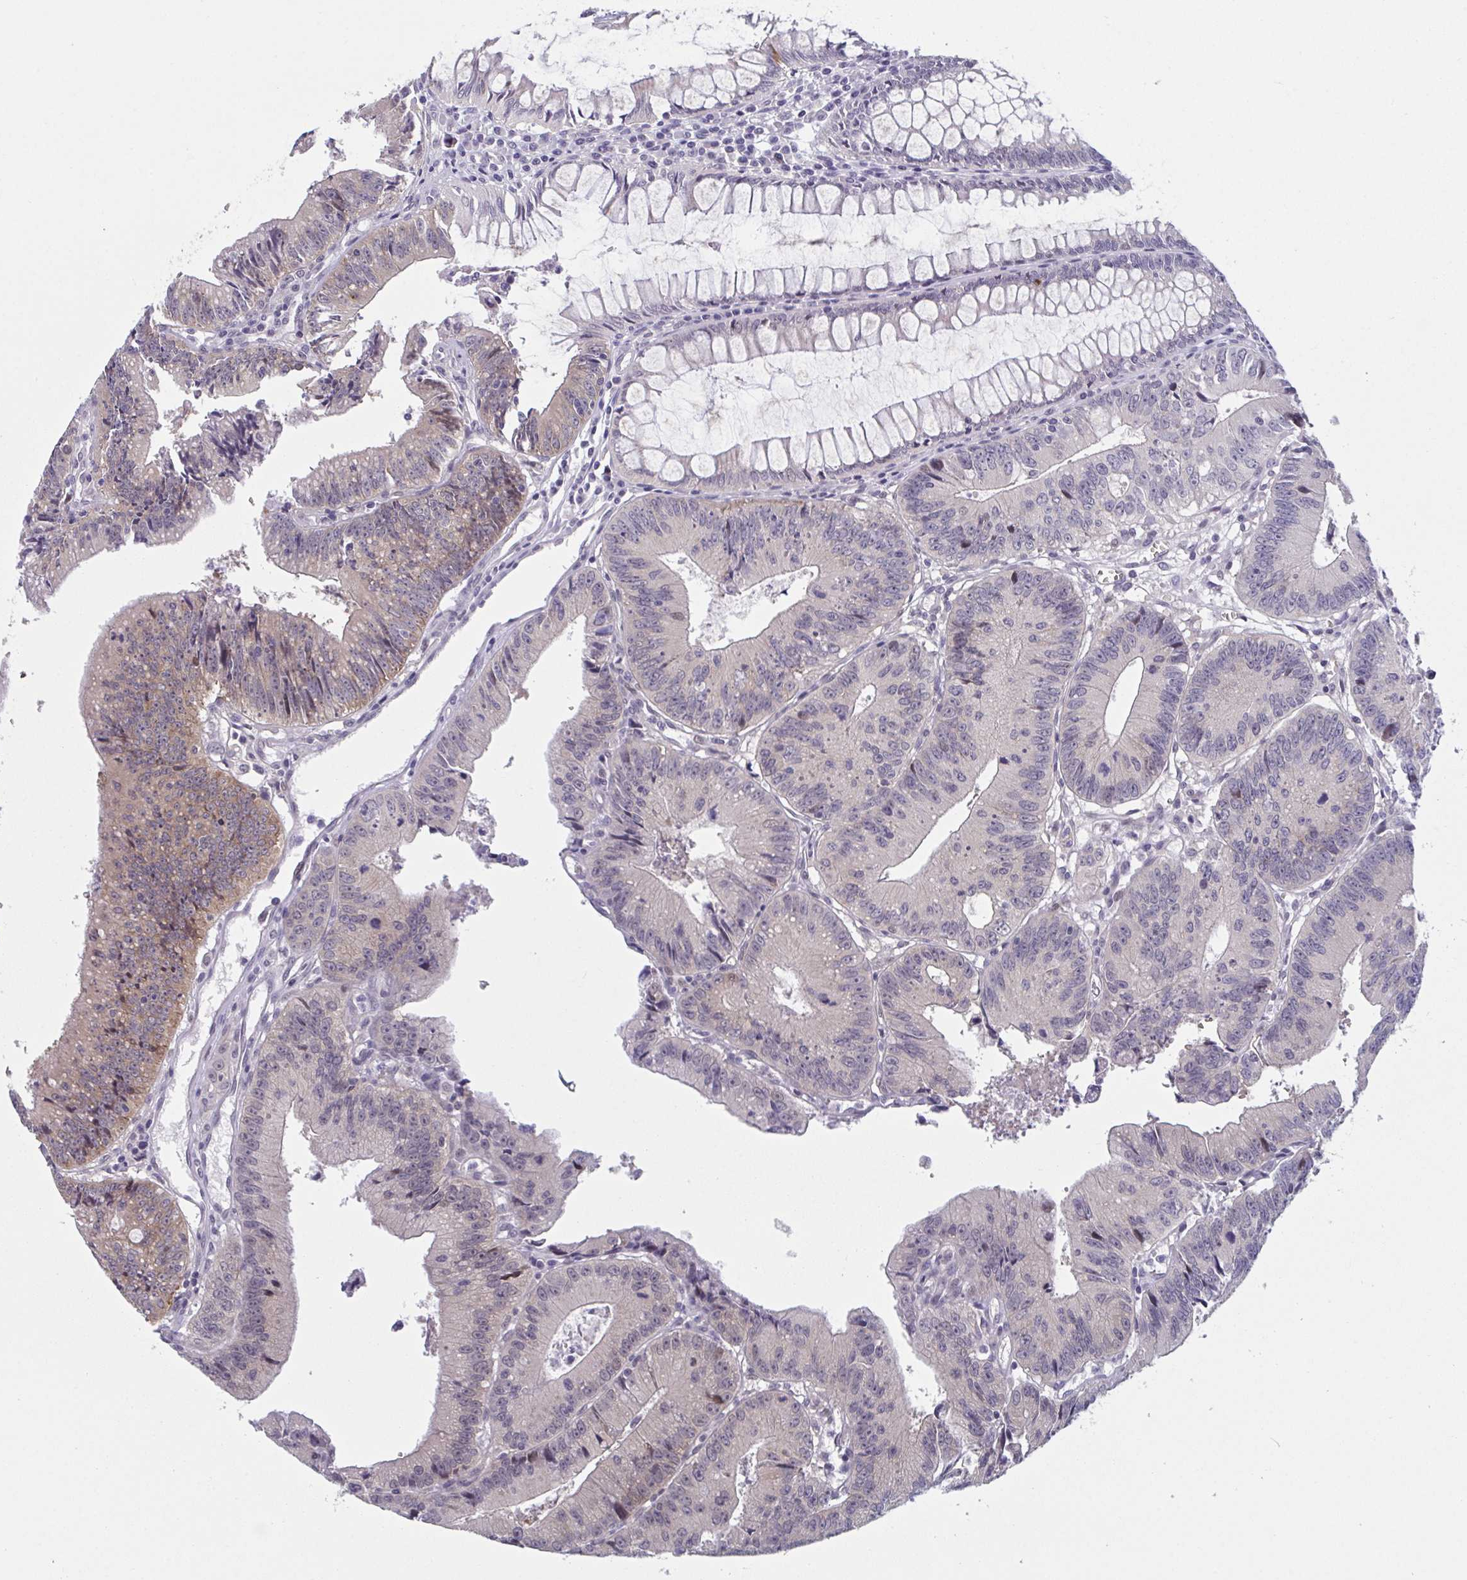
{"staining": {"intensity": "moderate", "quantity": "<25%", "location": "cytoplasmic/membranous"}, "tissue": "colorectal cancer", "cell_type": "Tumor cells", "image_type": "cancer", "snomed": [{"axis": "morphology", "description": "Adenocarcinoma, NOS"}, {"axis": "topography", "description": "Rectum"}], "caption": "Adenocarcinoma (colorectal) stained with a brown dye shows moderate cytoplasmic/membranous positive staining in approximately <25% of tumor cells.", "gene": "RIOK1", "patient": {"sex": "female", "age": 81}}